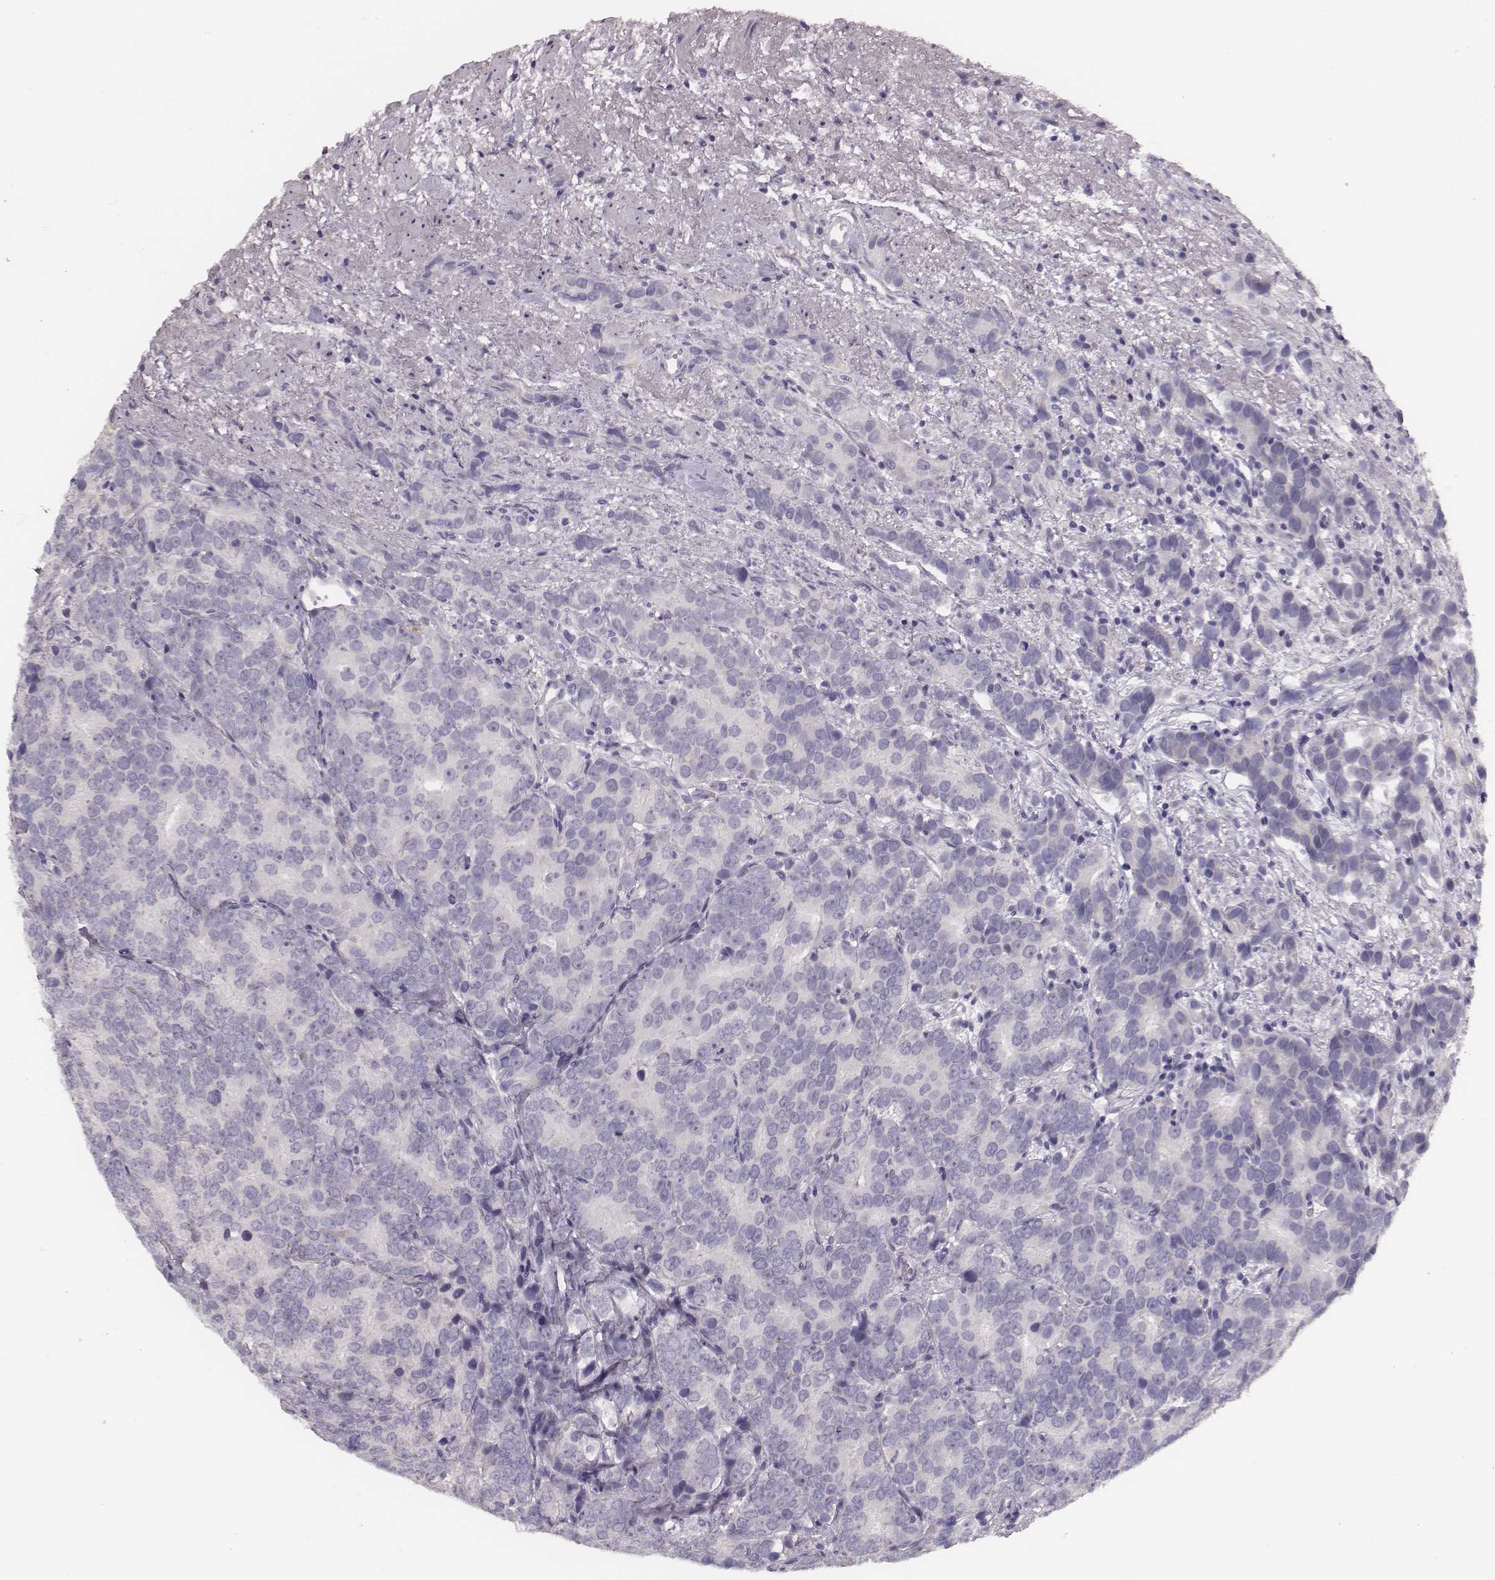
{"staining": {"intensity": "negative", "quantity": "none", "location": "none"}, "tissue": "prostate cancer", "cell_type": "Tumor cells", "image_type": "cancer", "snomed": [{"axis": "morphology", "description": "Adenocarcinoma, High grade"}, {"axis": "topography", "description": "Prostate"}], "caption": "This photomicrograph is of high-grade adenocarcinoma (prostate) stained with IHC to label a protein in brown with the nuclei are counter-stained blue. There is no staining in tumor cells.", "gene": "ADGRF4", "patient": {"sex": "male", "age": 90}}